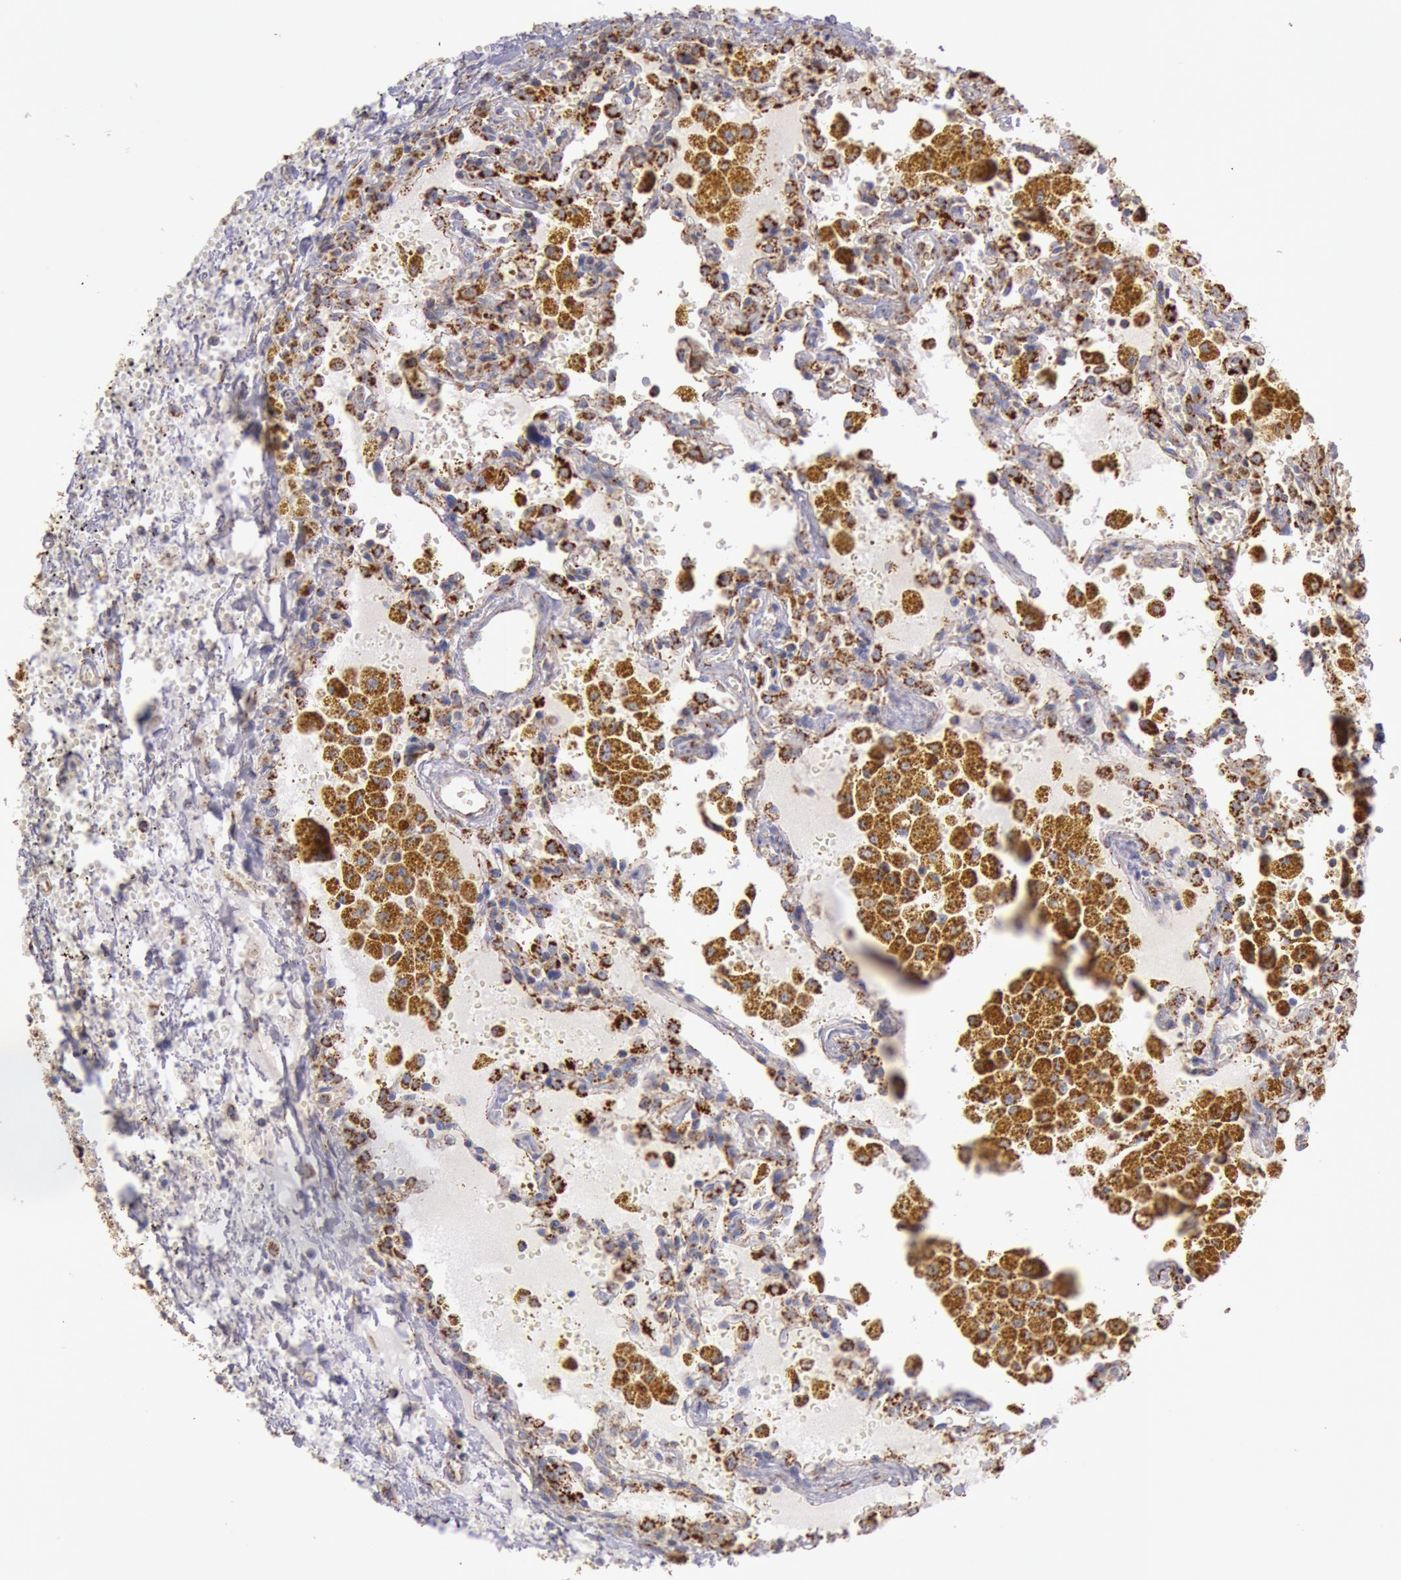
{"staining": {"intensity": "moderate", "quantity": ">75%", "location": "cytoplasmic/membranous"}, "tissue": "carcinoid", "cell_type": "Tumor cells", "image_type": "cancer", "snomed": [{"axis": "morphology", "description": "Carcinoid, malignant, NOS"}, {"axis": "topography", "description": "Bronchus"}], "caption": "Protein staining of carcinoid tissue displays moderate cytoplasmic/membranous expression in approximately >75% of tumor cells.", "gene": "CYC1", "patient": {"sex": "male", "age": 55}}